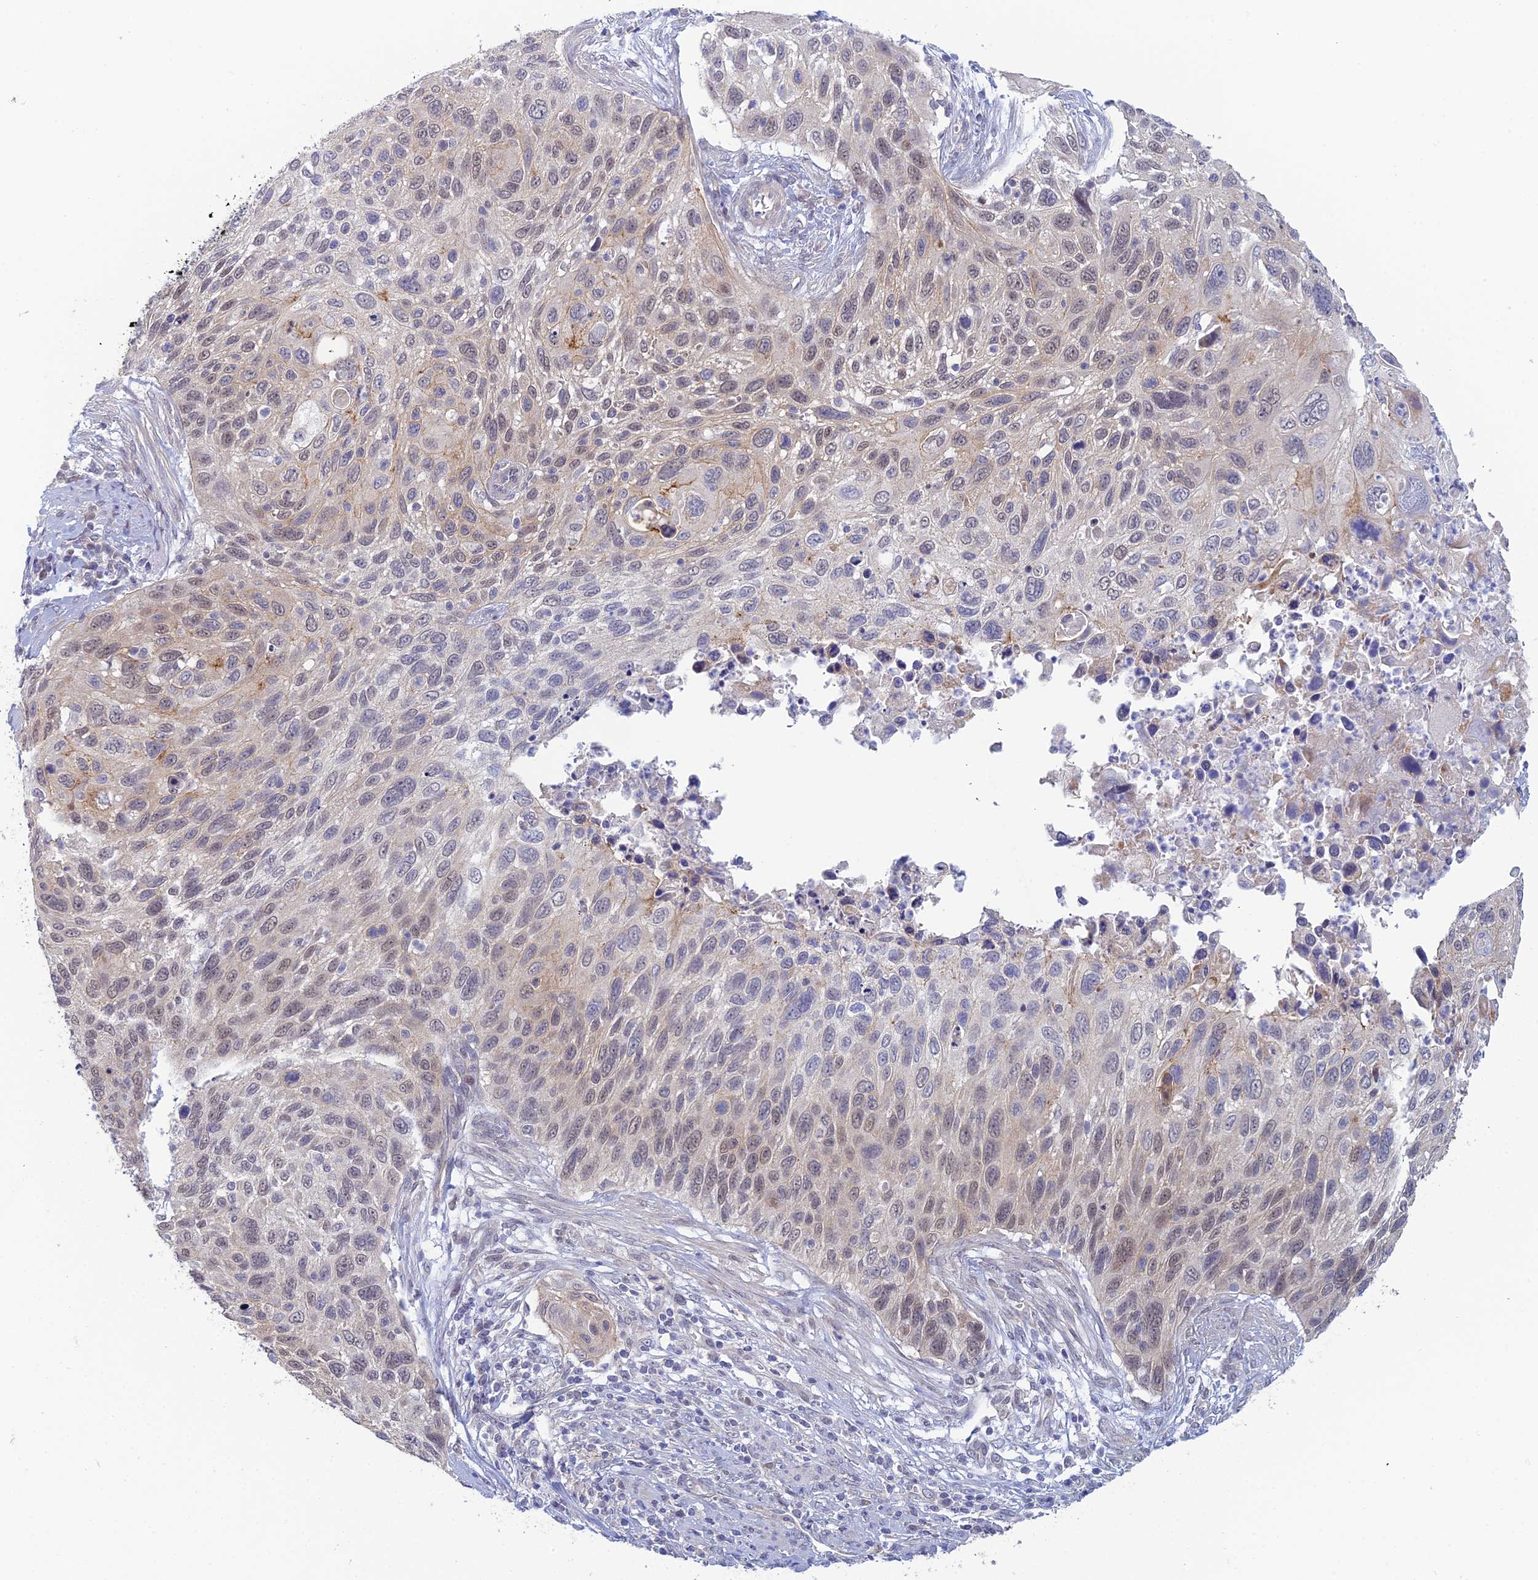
{"staining": {"intensity": "weak", "quantity": "<25%", "location": "cytoplasmic/membranous,nuclear"}, "tissue": "cervical cancer", "cell_type": "Tumor cells", "image_type": "cancer", "snomed": [{"axis": "morphology", "description": "Squamous cell carcinoma, NOS"}, {"axis": "topography", "description": "Cervix"}], "caption": "This histopathology image is of squamous cell carcinoma (cervical) stained with immunohistochemistry to label a protein in brown with the nuclei are counter-stained blue. There is no positivity in tumor cells.", "gene": "GIPC1", "patient": {"sex": "female", "age": 70}}